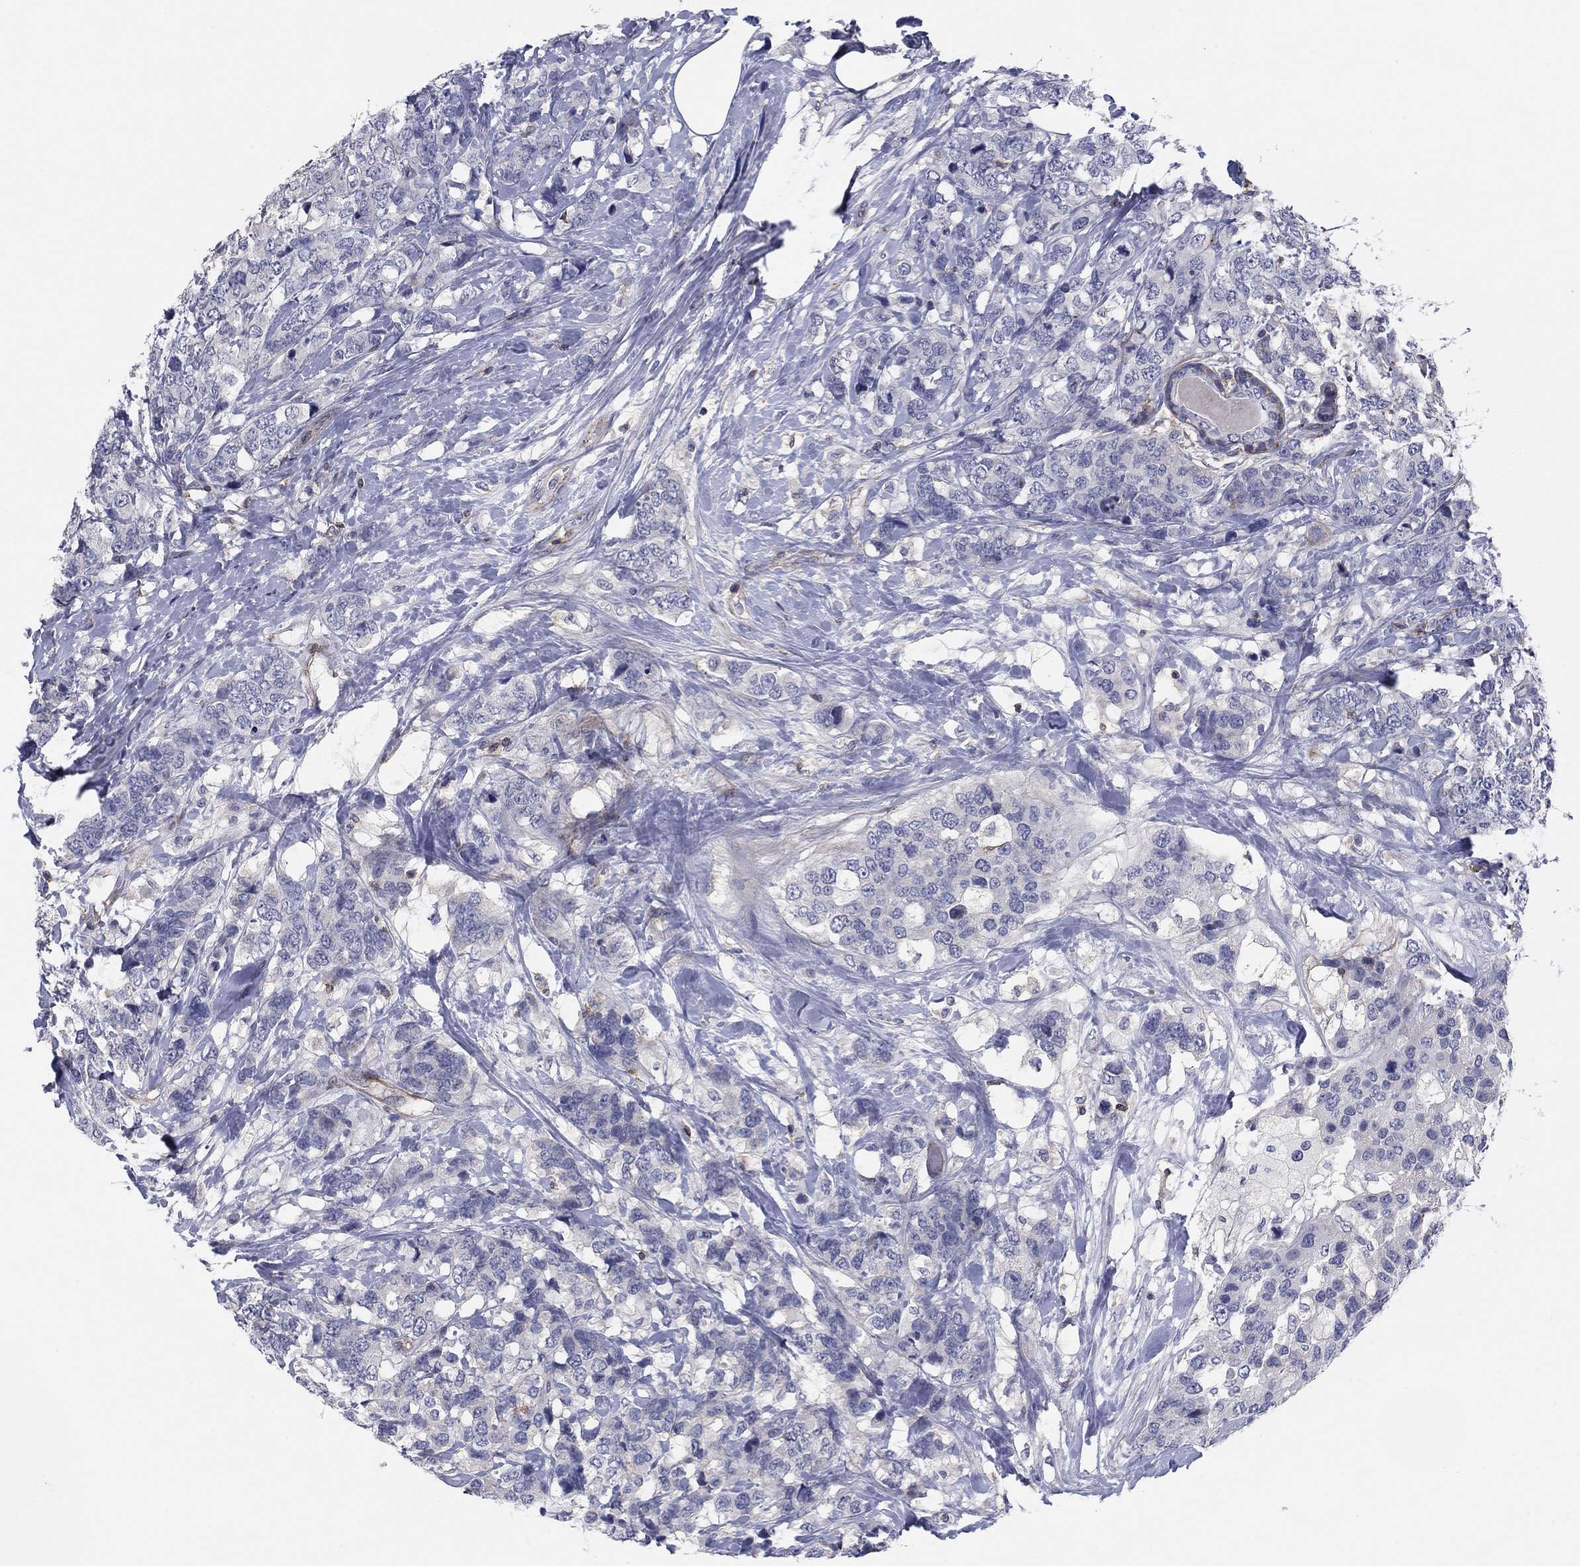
{"staining": {"intensity": "negative", "quantity": "none", "location": "none"}, "tissue": "breast cancer", "cell_type": "Tumor cells", "image_type": "cancer", "snomed": [{"axis": "morphology", "description": "Lobular carcinoma"}, {"axis": "topography", "description": "Breast"}], "caption": "Human breast cancer (lobular carcinoma) stained for a protein using immunohistochemistry shows no positivity in tumor cells.", "gene": "PSD4", "patient": {"sex": "female", "age": 59}}